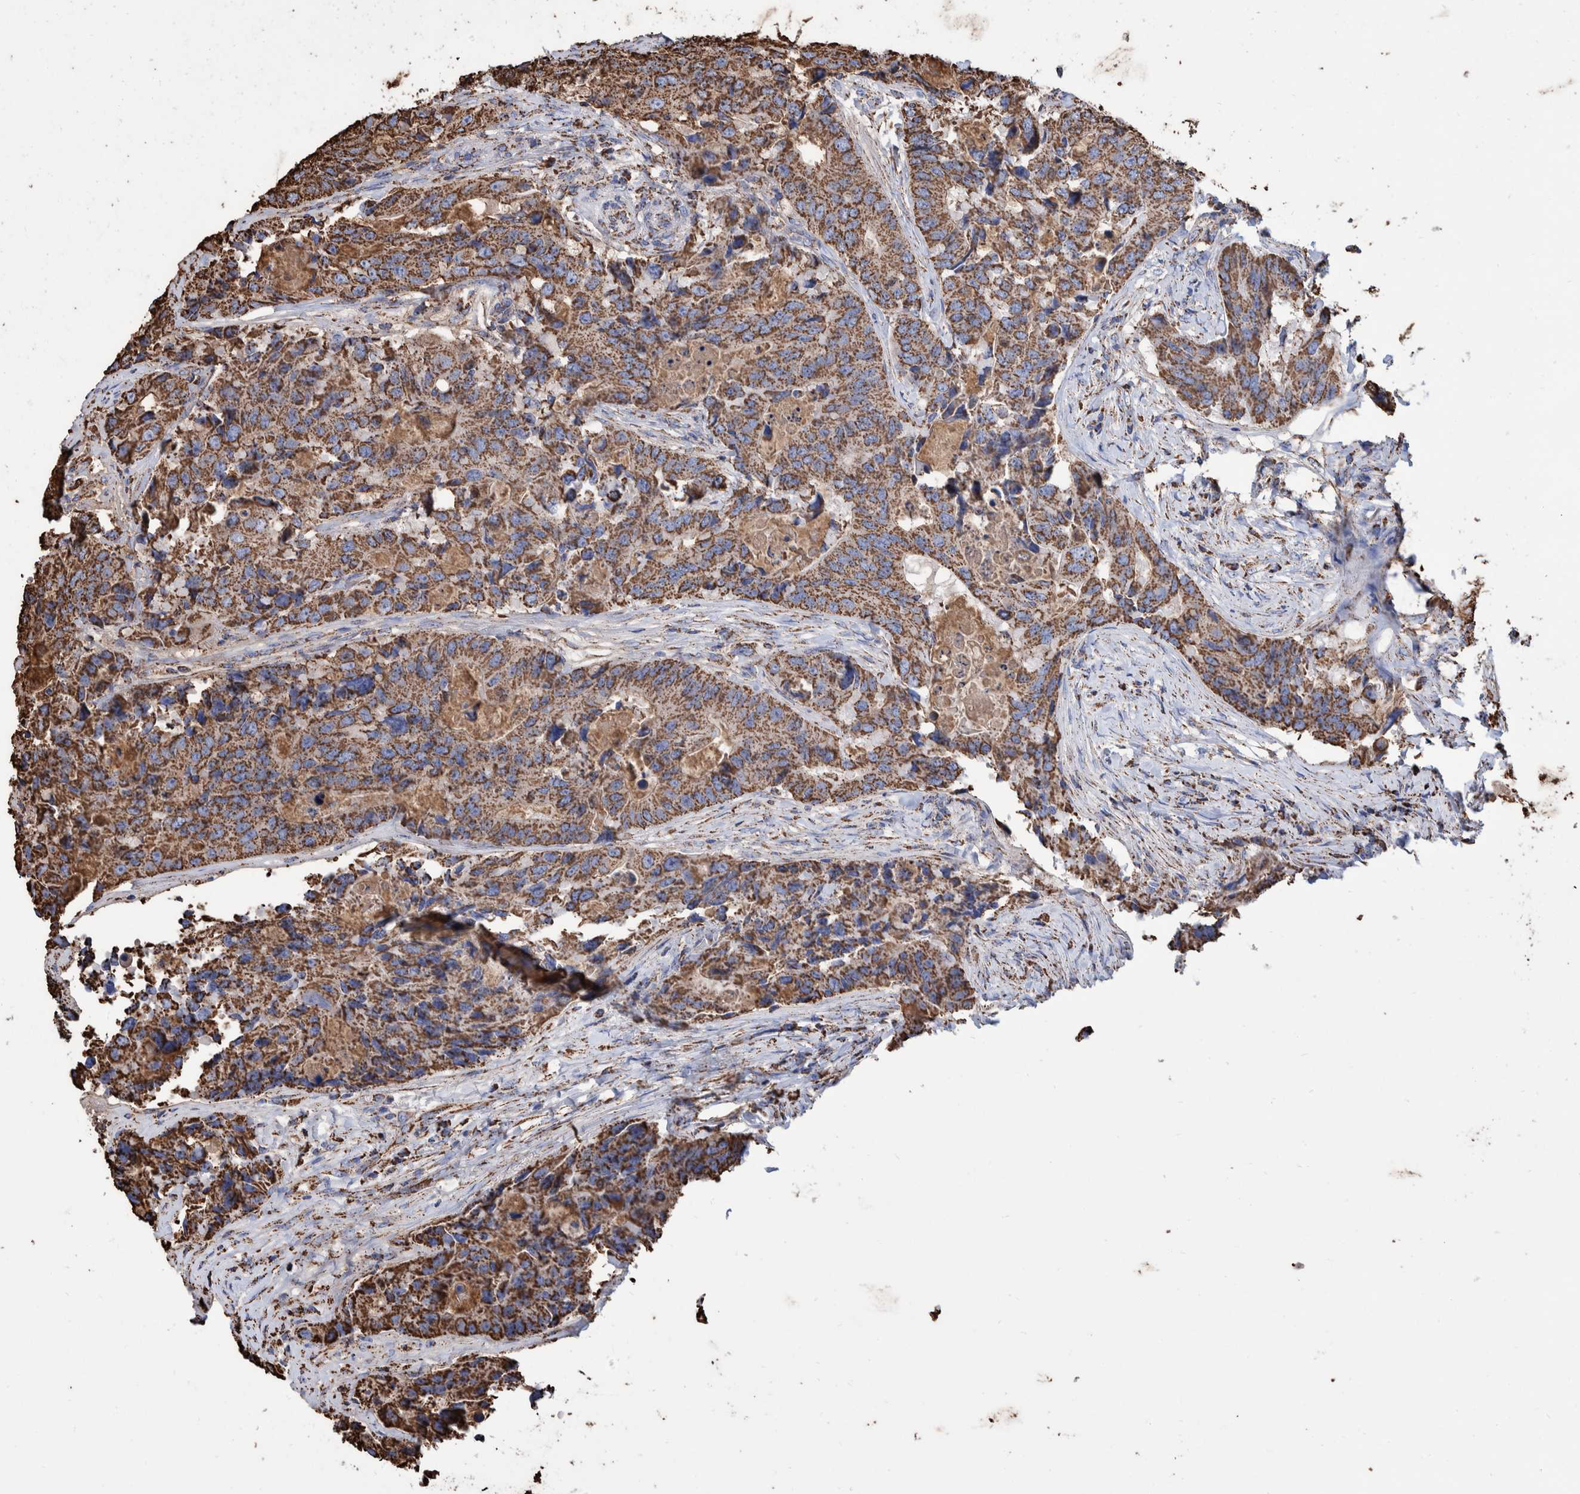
{"staining": {"intensity": "strong", "quantity": ">75%", "location": "cytoplasmic/membranous"}, "tissue": "colorectal cancer", "cell_type": "Tumor cells", "image_type": "cancer", "snomed": [{"axis": "morphology", "description": "Adenocarcinoma, NOS"}, {"axis": "topography", "description": "Colon"}], "caption": "Adenocarcinoma (colorectal) stained with a brown dye exhibits strong cytoplasmic/membranous positive positivity in about >75% of tumor cells.", "gene": "VPS26C", "patient": {"sex": "male", "age": 71}}